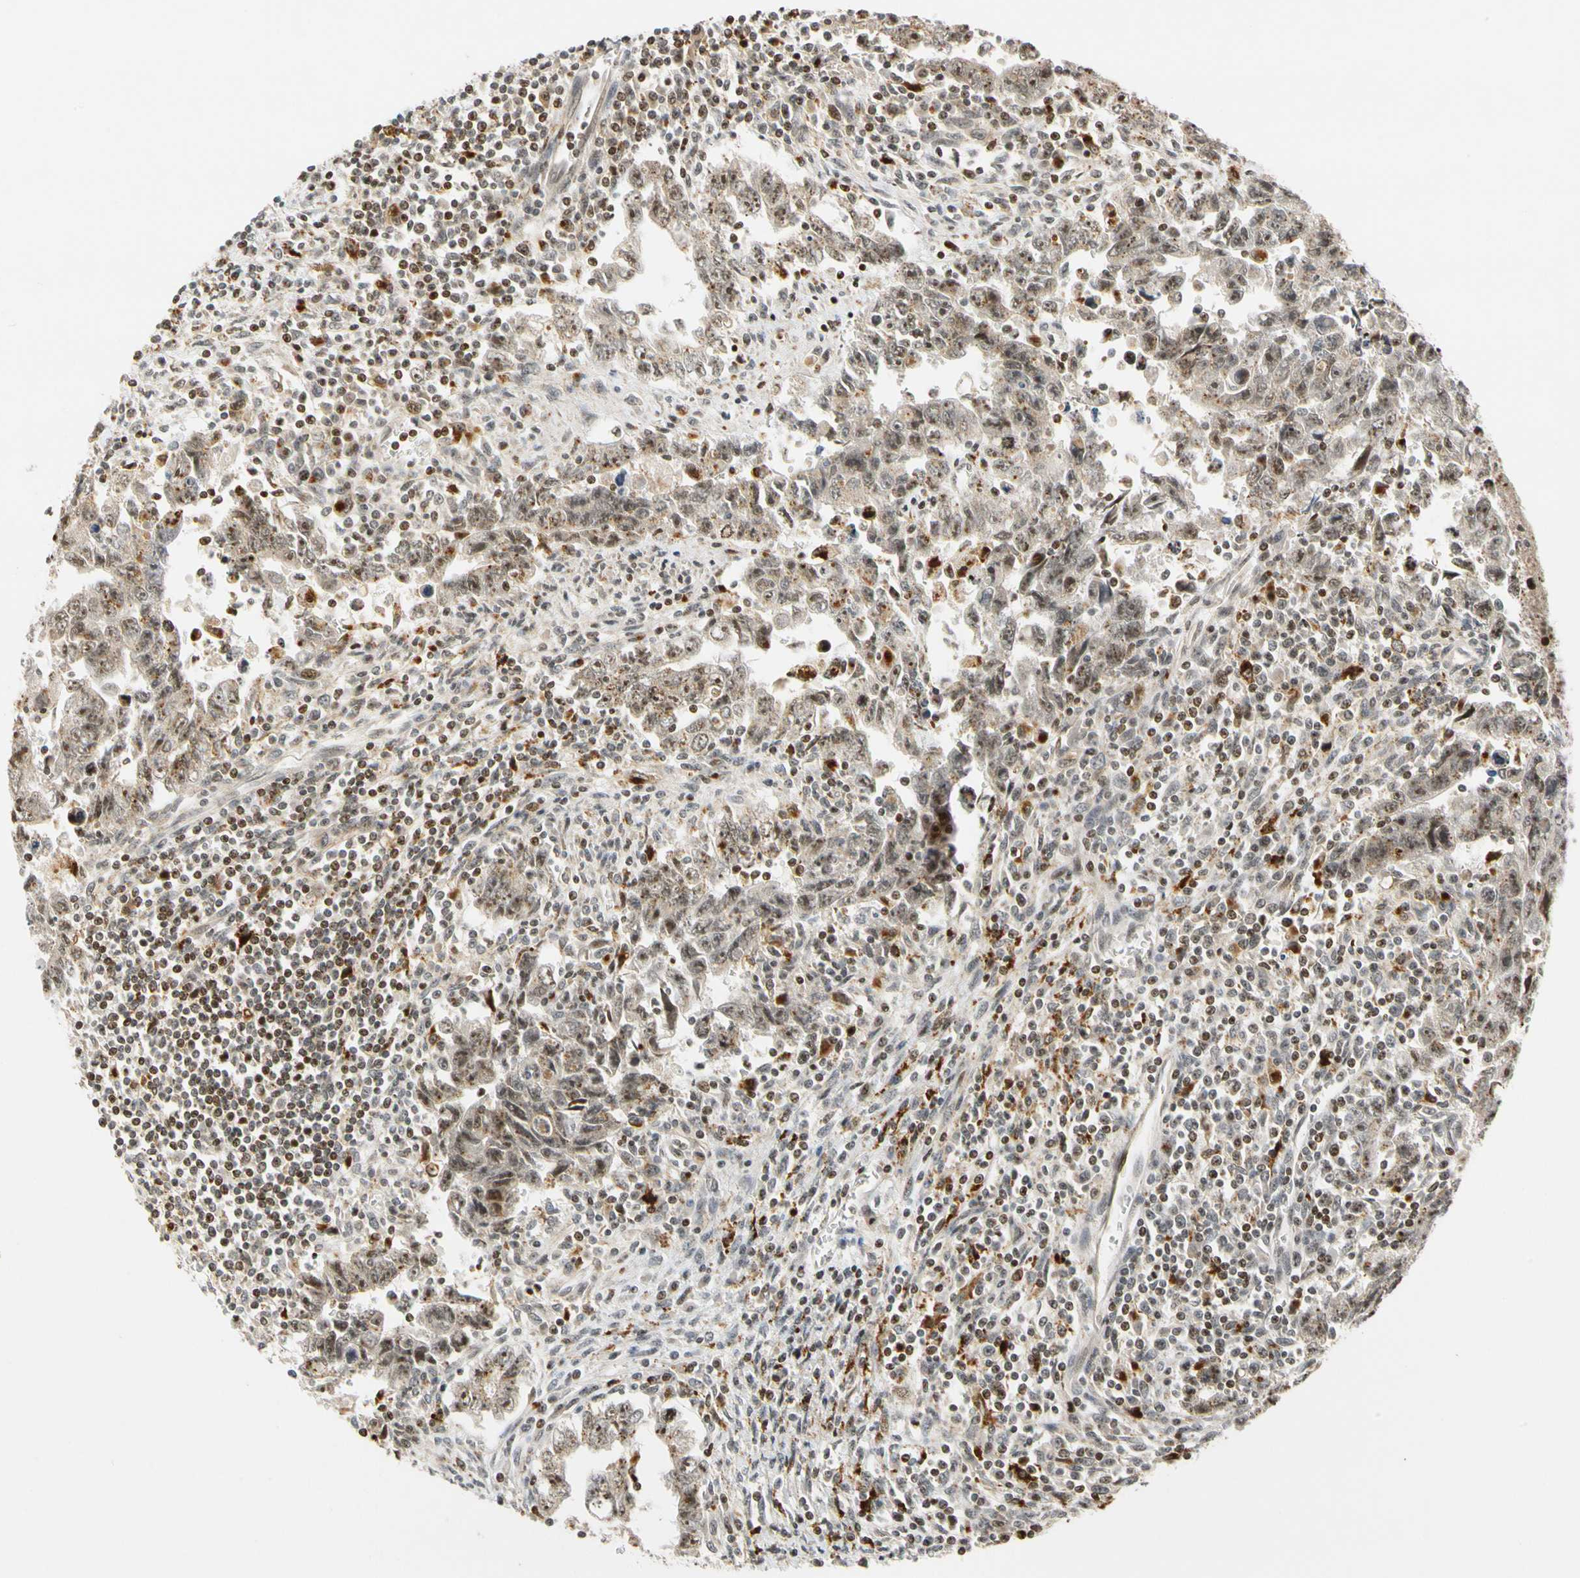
{"staining": {"intensity": "weak", "quantity": ">75%", "location": "cytoplasmic/membranous,nuclear"}, "tissue": "testis cancer", "cell_type": "Tumor cells", "image_type": "cancer", "snomed": [{"axis": "morphology", "description": "Carcinoma, Embryonal, NOS"}, {"axis": "topography", "description": "Testis"}], "caption": "Human embryonal carcinoma (testis) stained for a protein (brown) displays weak cytoplasmic/membranous and nuclear positive staining in about >75% of tumor cells.", "gene": "CDK7", "patient": {"sex": "male", "age": 28}}